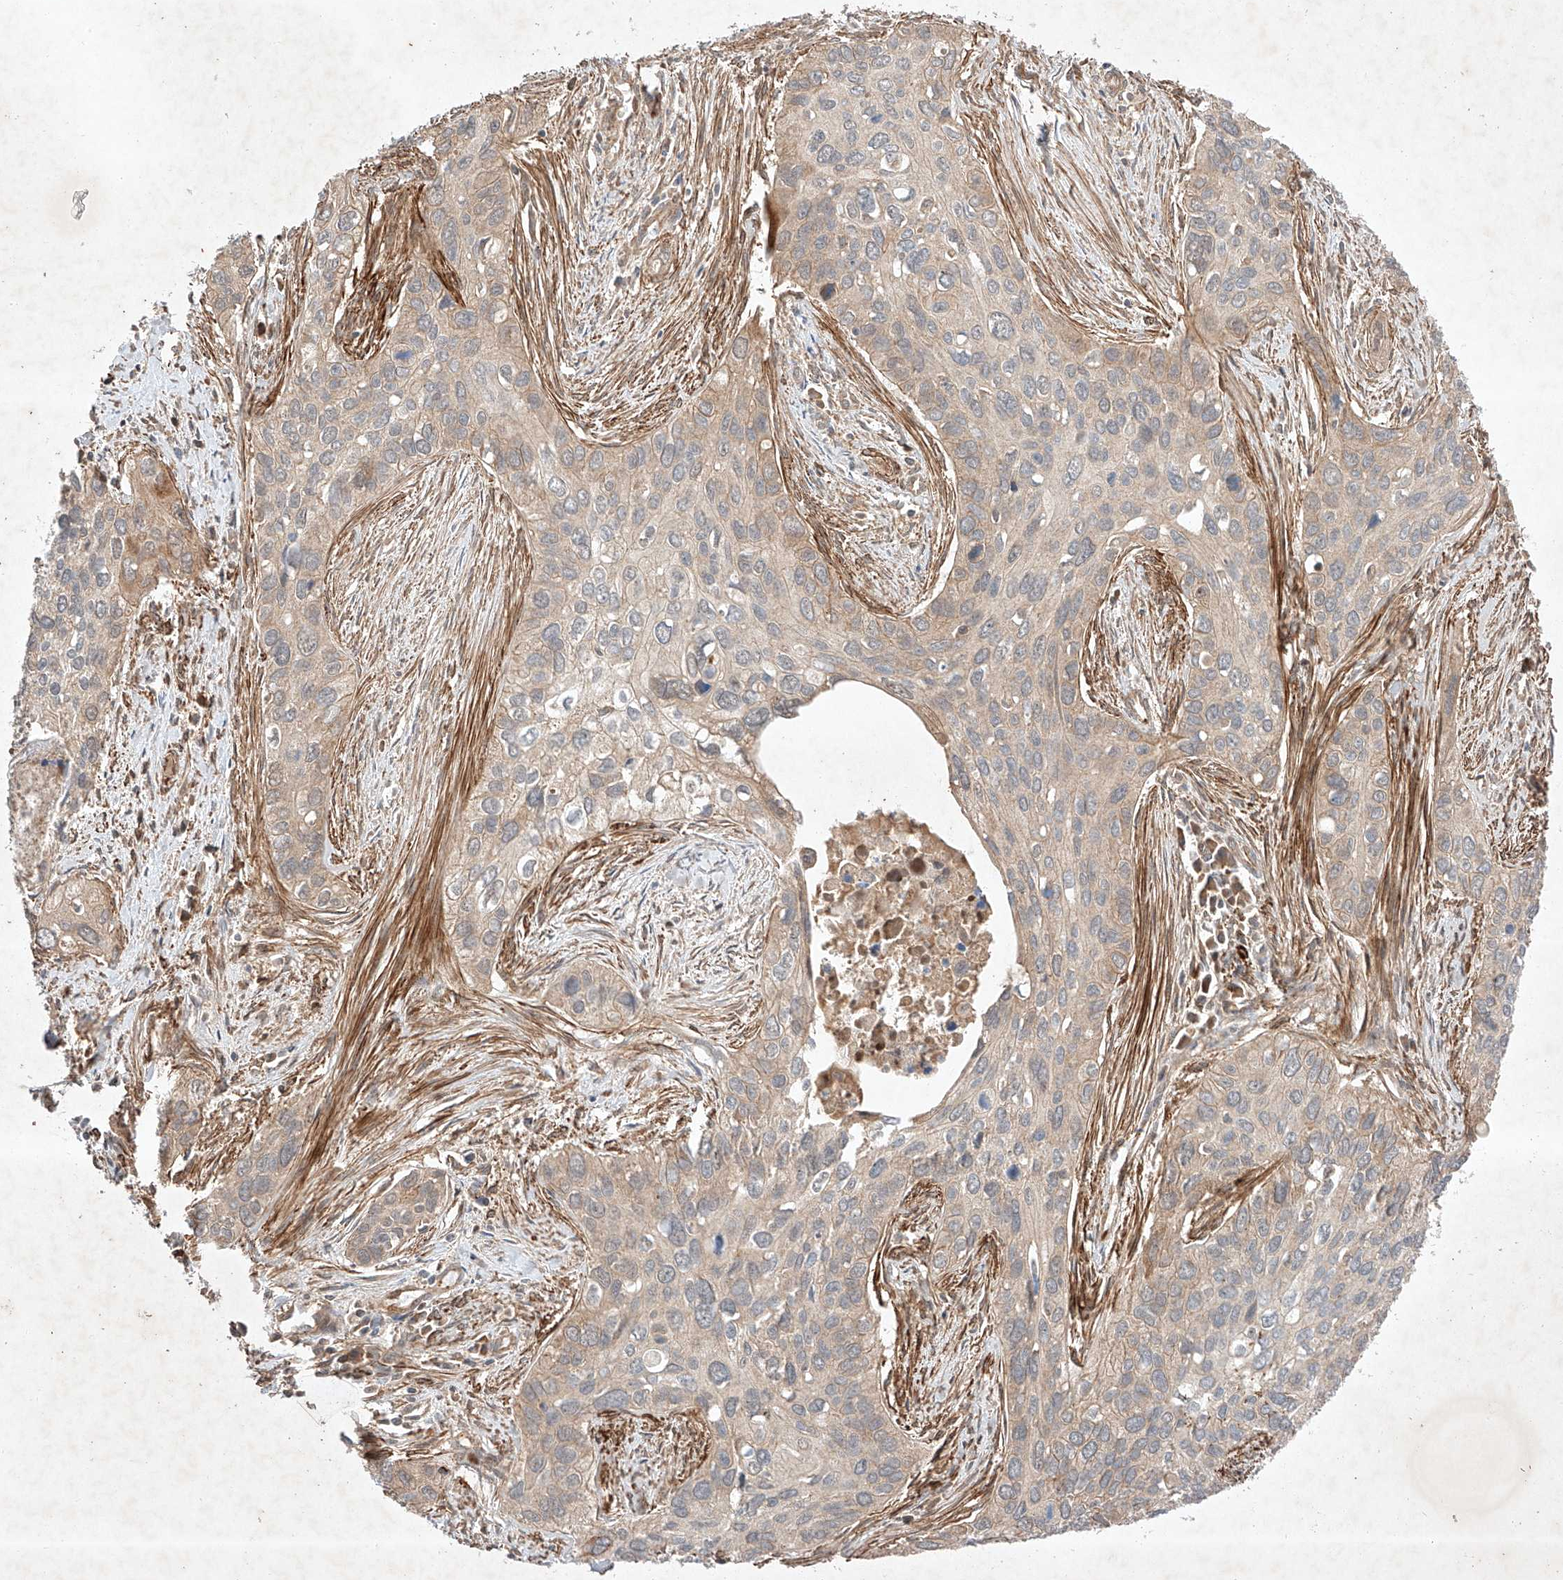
{"staining": {"intensity": "weak", "quantity": "25%-75%", "location": "cytoplasmic/membranous"}, "tissue": "cervical cancer", "cell_type": "Tumor cells", "image_type": "cancer", "snomed": [{"axis": "morphology", "description": "Squamous cell carcinoma, NOS"}, {"axis": "topography", "description": "Cervix"}], "caption": "High-power microscopy captured an IHC photomicrograph of cervical cancer (squamous cell carcinoma), revealing weak cytoplasmic/membranous expression in approximately 25%-75% of tumor cells.", "gene": "ARHGAP33", "patient": {"sex": "female", "age": 55}}